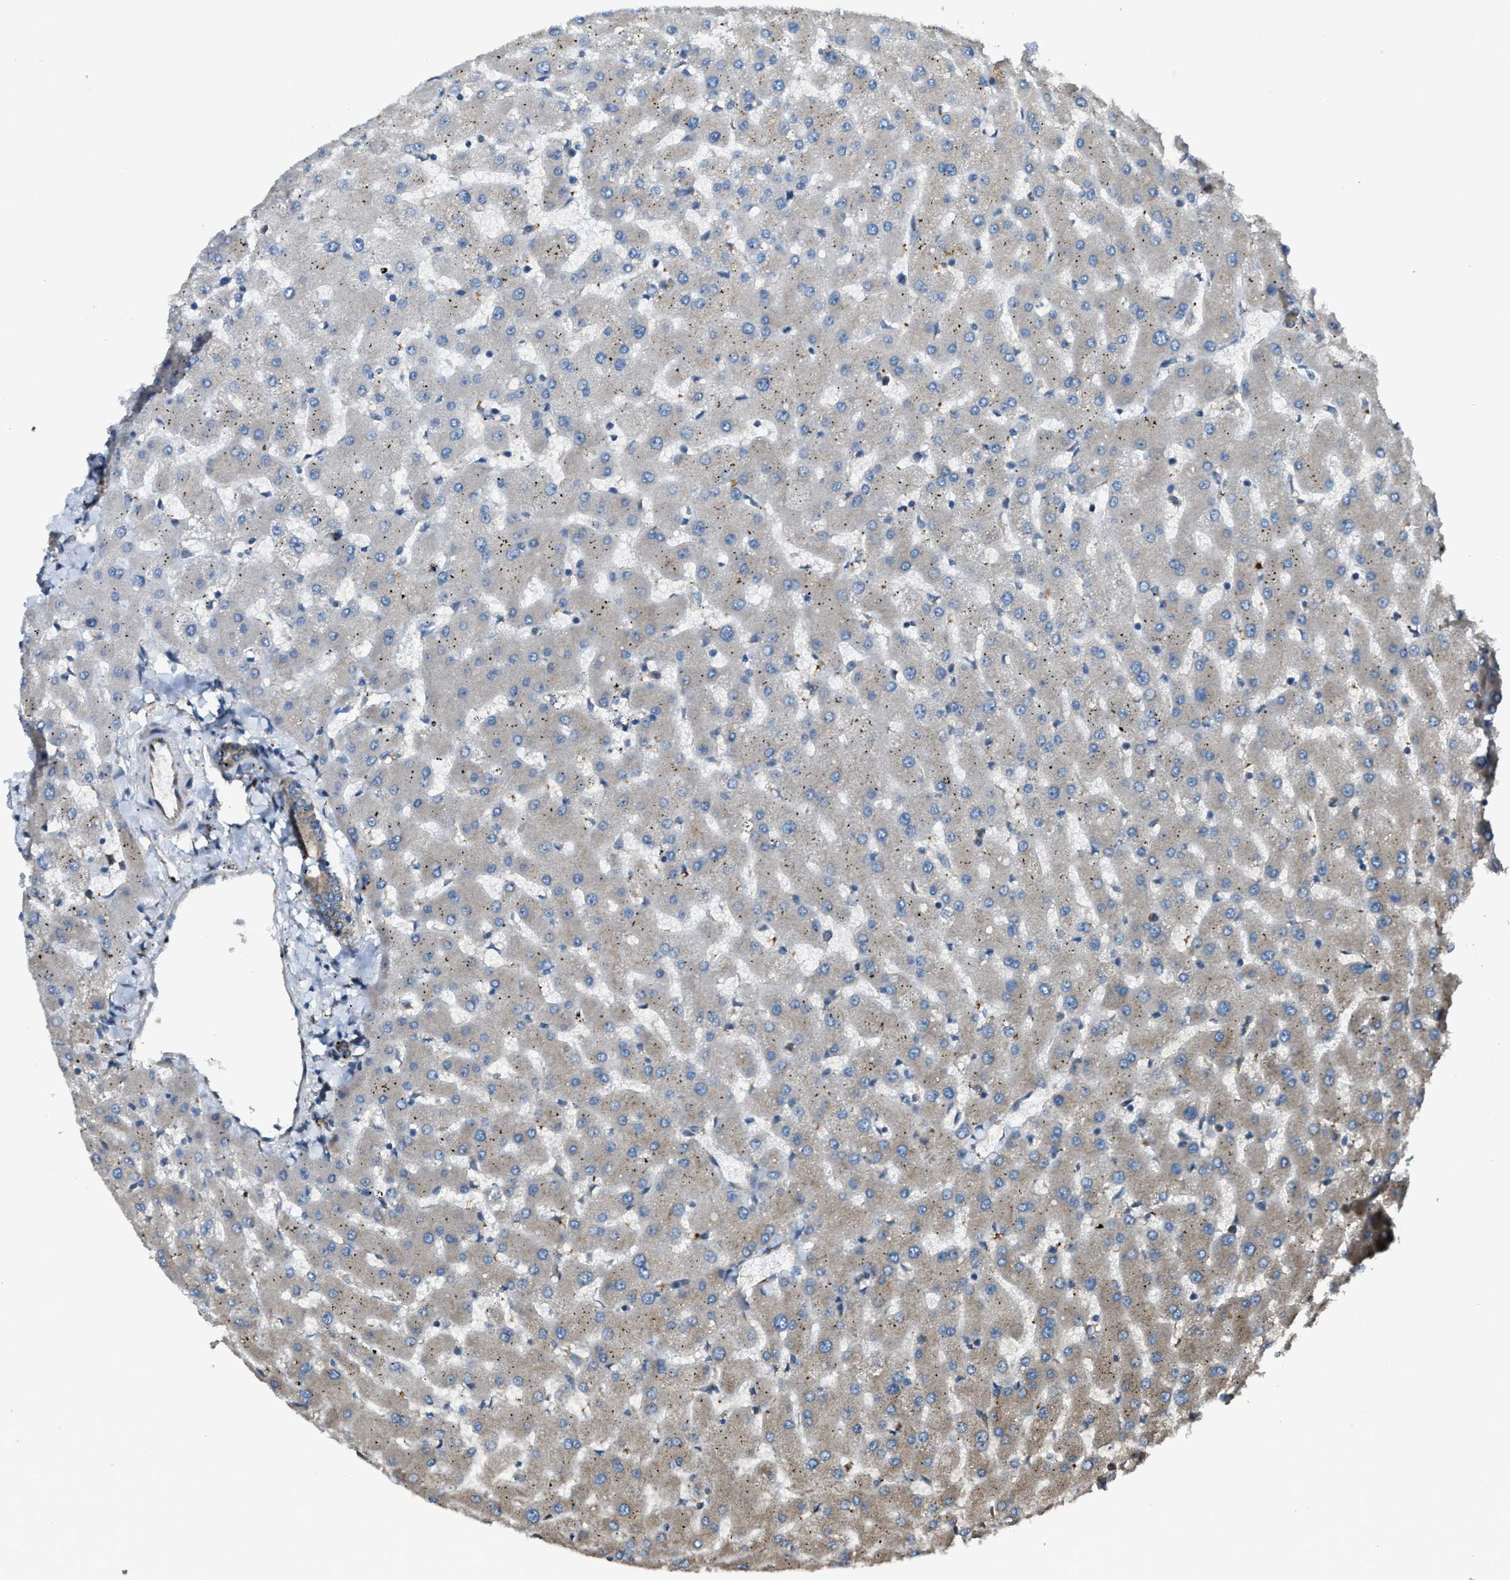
{"staining": {"intensity": "moderate", "quantity": ">75%", "location": "cytoplasmic/membranous"}, "tissue": "liver", "cell_type": "Cholangiocytes", "image_type": "normal", "snomed": [{"axis": "morphology", "description": "Normal tissue, NOS"}, {"axis": "topography", "description": "Liver"}], "caption": "DAB immunohistochemical staining of benign liver shows moderate cytoplasmic/membranous protein positivity in about >75% of cholangiocytes.", "gene": "TRPC1", "patient": {"sex": "female", "age": 63}}